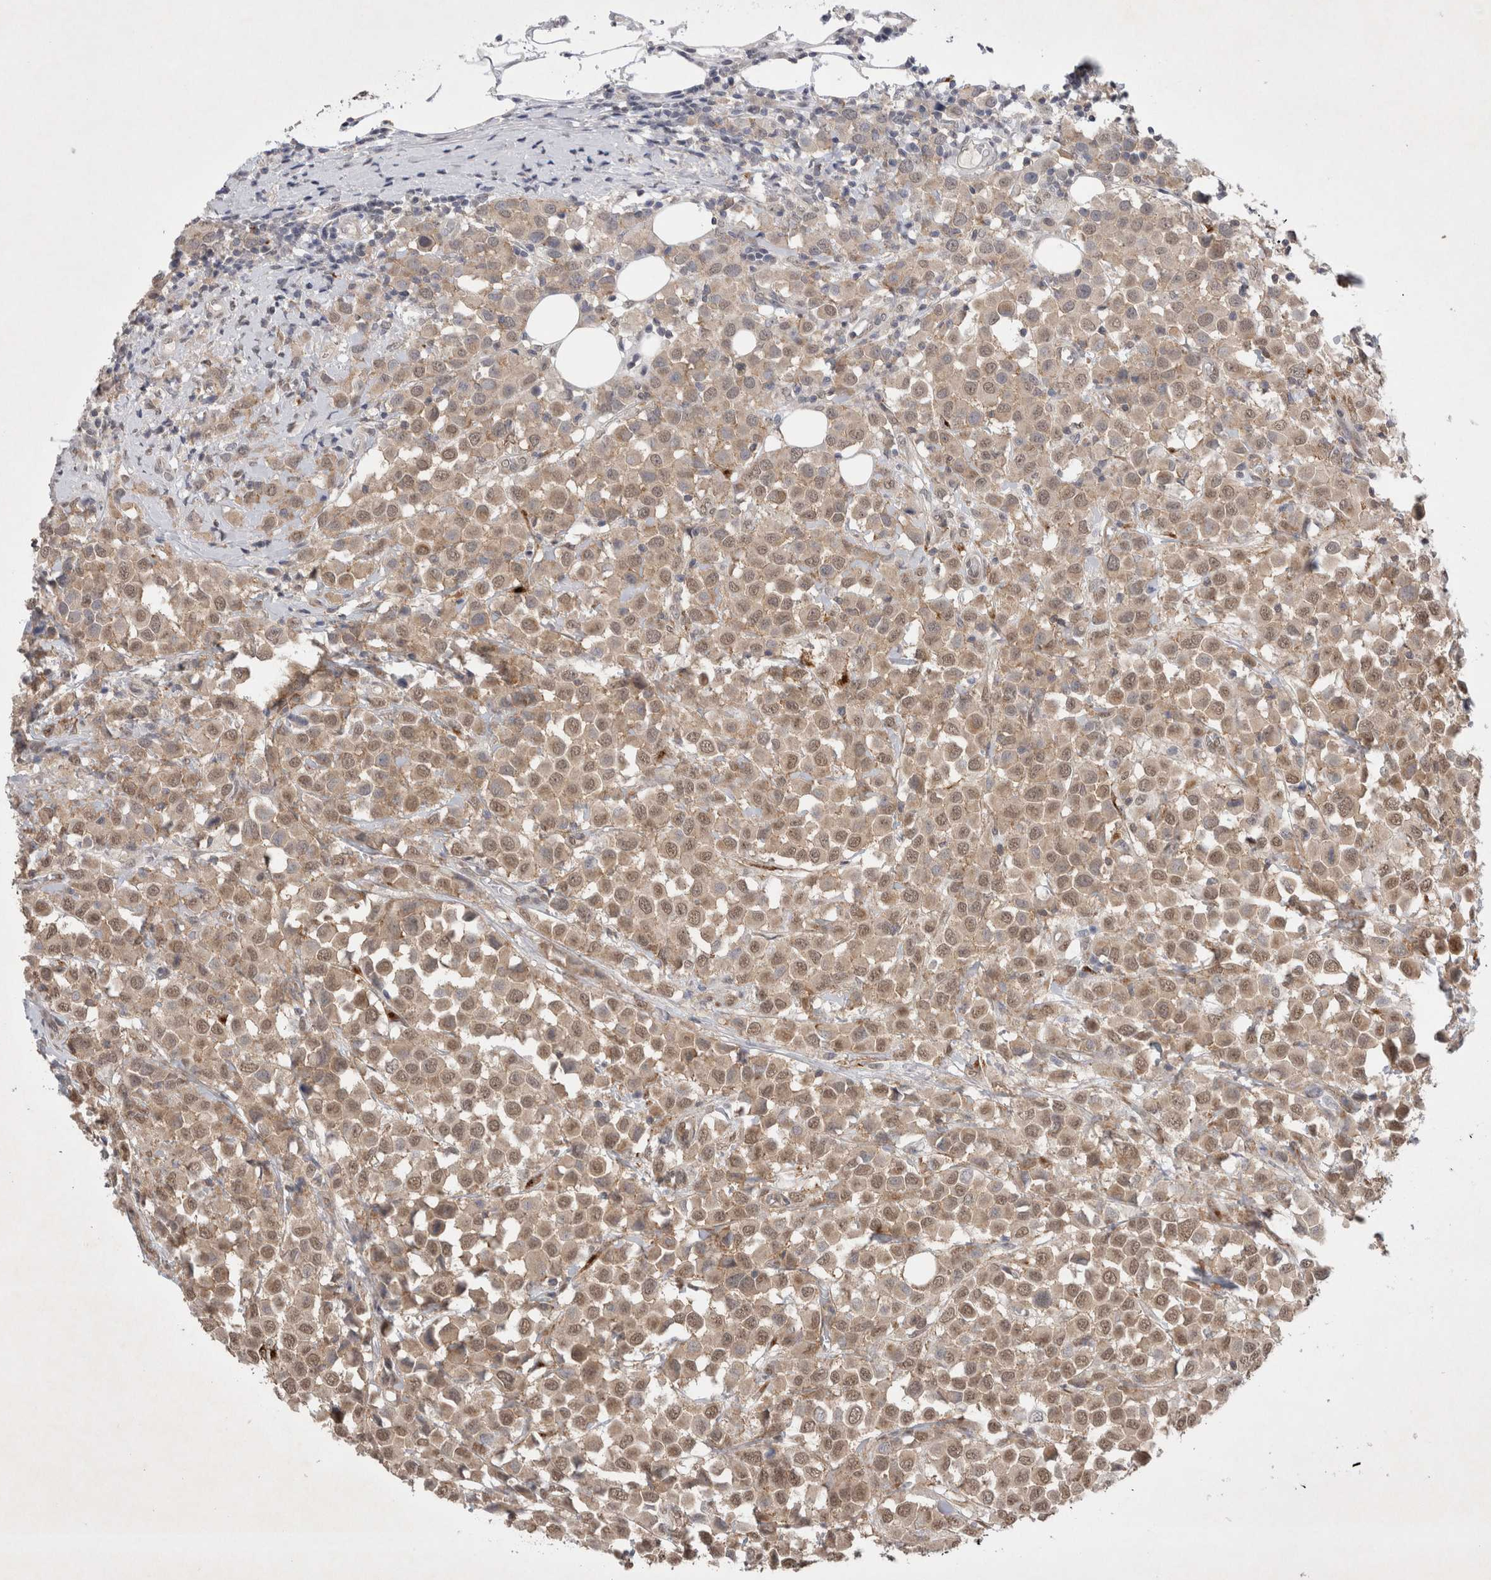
{"staining": {"intensity": "moderate", "quantity": ">75%", "location": "cytoplasmic/membranous,nuclear"}, "tissue": "breast cancer", "cell_type": "Tumor cells", "image_type": "cancer", "snomed": [{"axis": "morphology", "description": "Duct carcinoma"}, {"axis": "topography", "description": "Breast"}], "caption": "Intraductal carcinoma (breast) stained with DAB immunohistochemistry reveals medium levels of moderate cytoplasmic/membranous and nuclear staining in about >75% of tumor cells. Nuclei are stained in blue.", "gene": "WIPF2", "patient": {"sex": "female", "age": 61}}